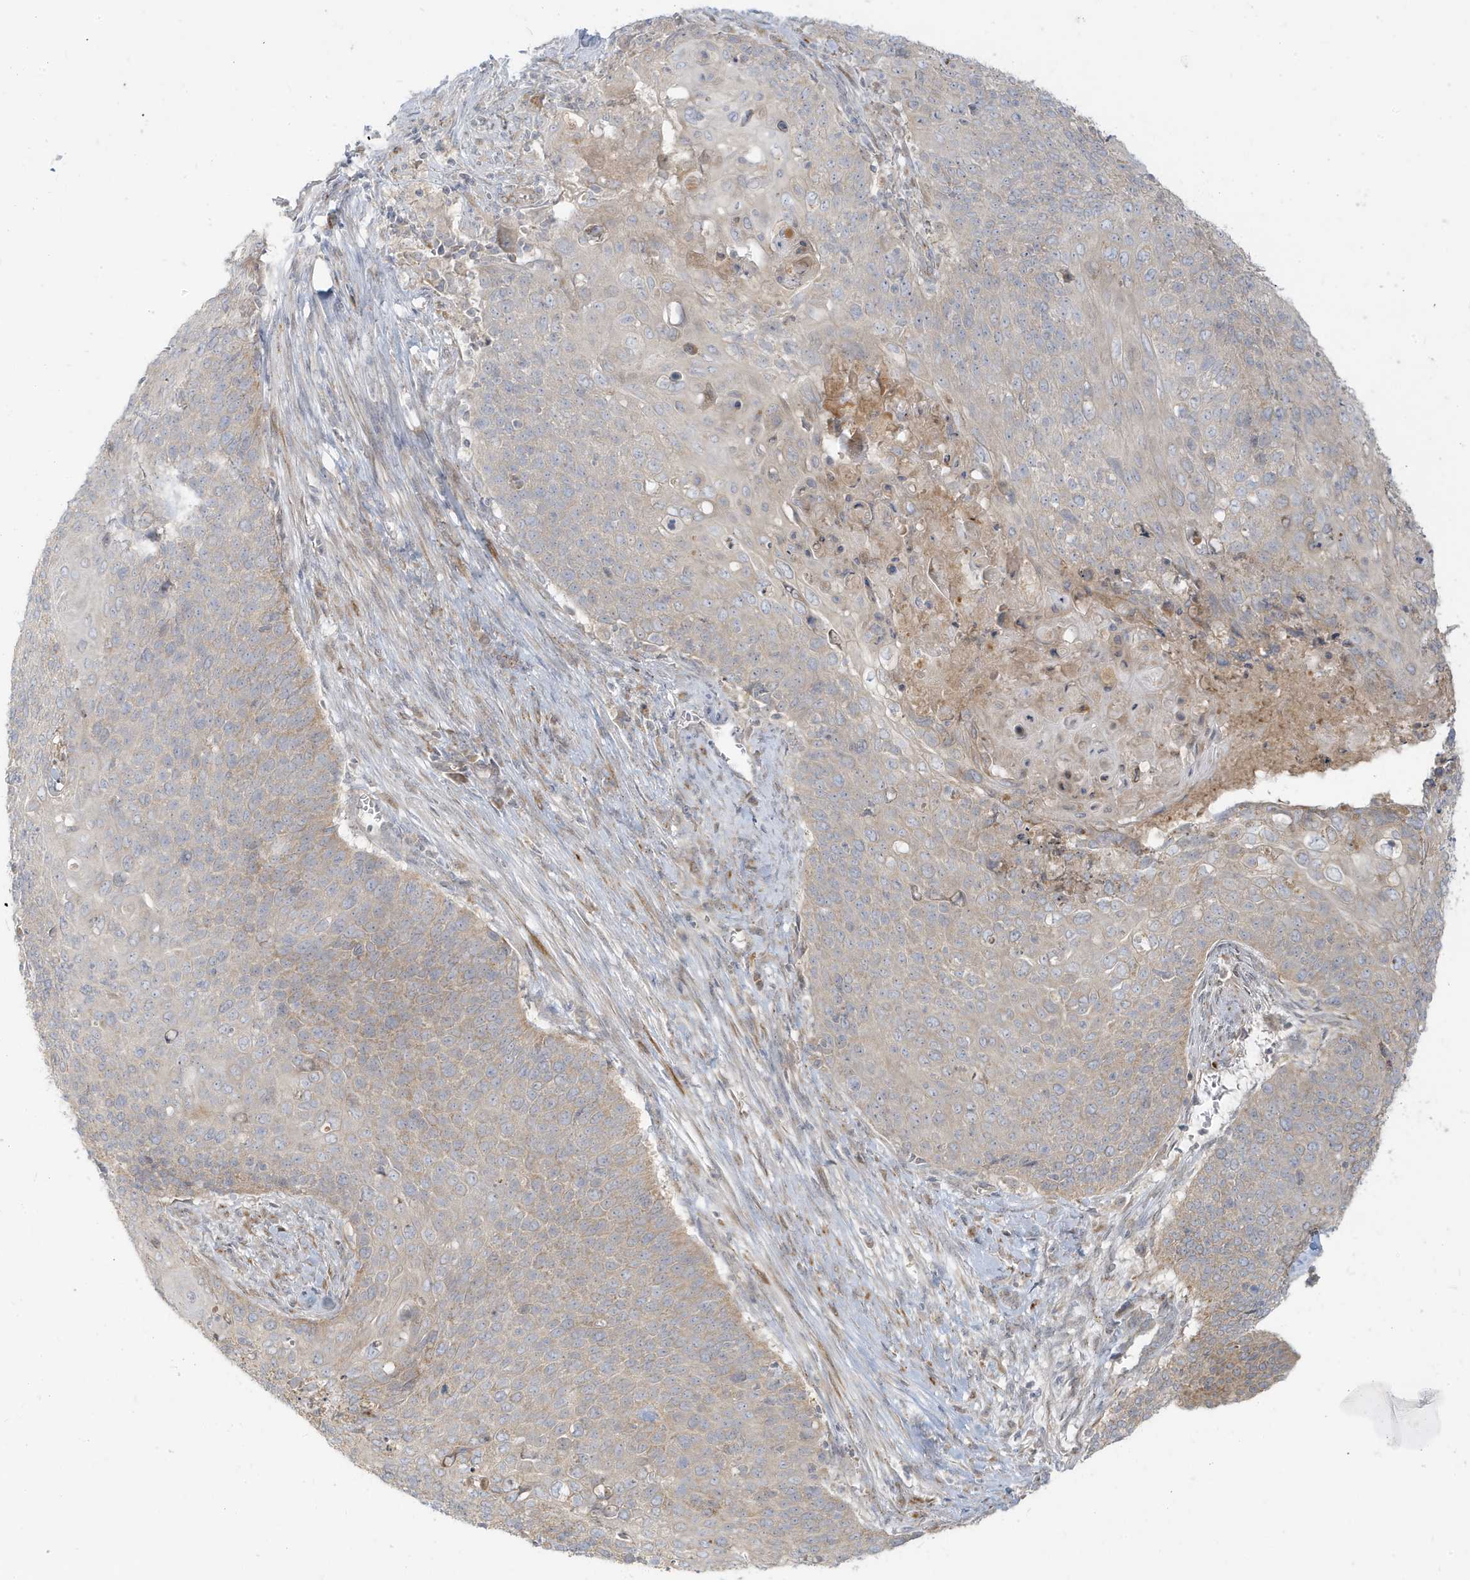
{"staining": {"intensity": "weak", "quantity": "25%-75%", "location": "cytoplasmic/membranous"}, "tissue": "cervical cancer", "cell_type": "Tumor cells", "image_type": "cancer", "snomed": [{"axis": "morphology", "description": "Squamous cell carcinoma, NOS"}, {"axis": "topography", "description": "Cervix"}], "caption": "IHC image of human squamous cell carcinoma (cervical) stained for a protein (brown), which reveals low levels of weak cytoplasmic/membranous positivity in approximately 25%-75% of tumor cells.", "gene": "MCOLN1", "patient": {"sex": "female", "age": 39}}